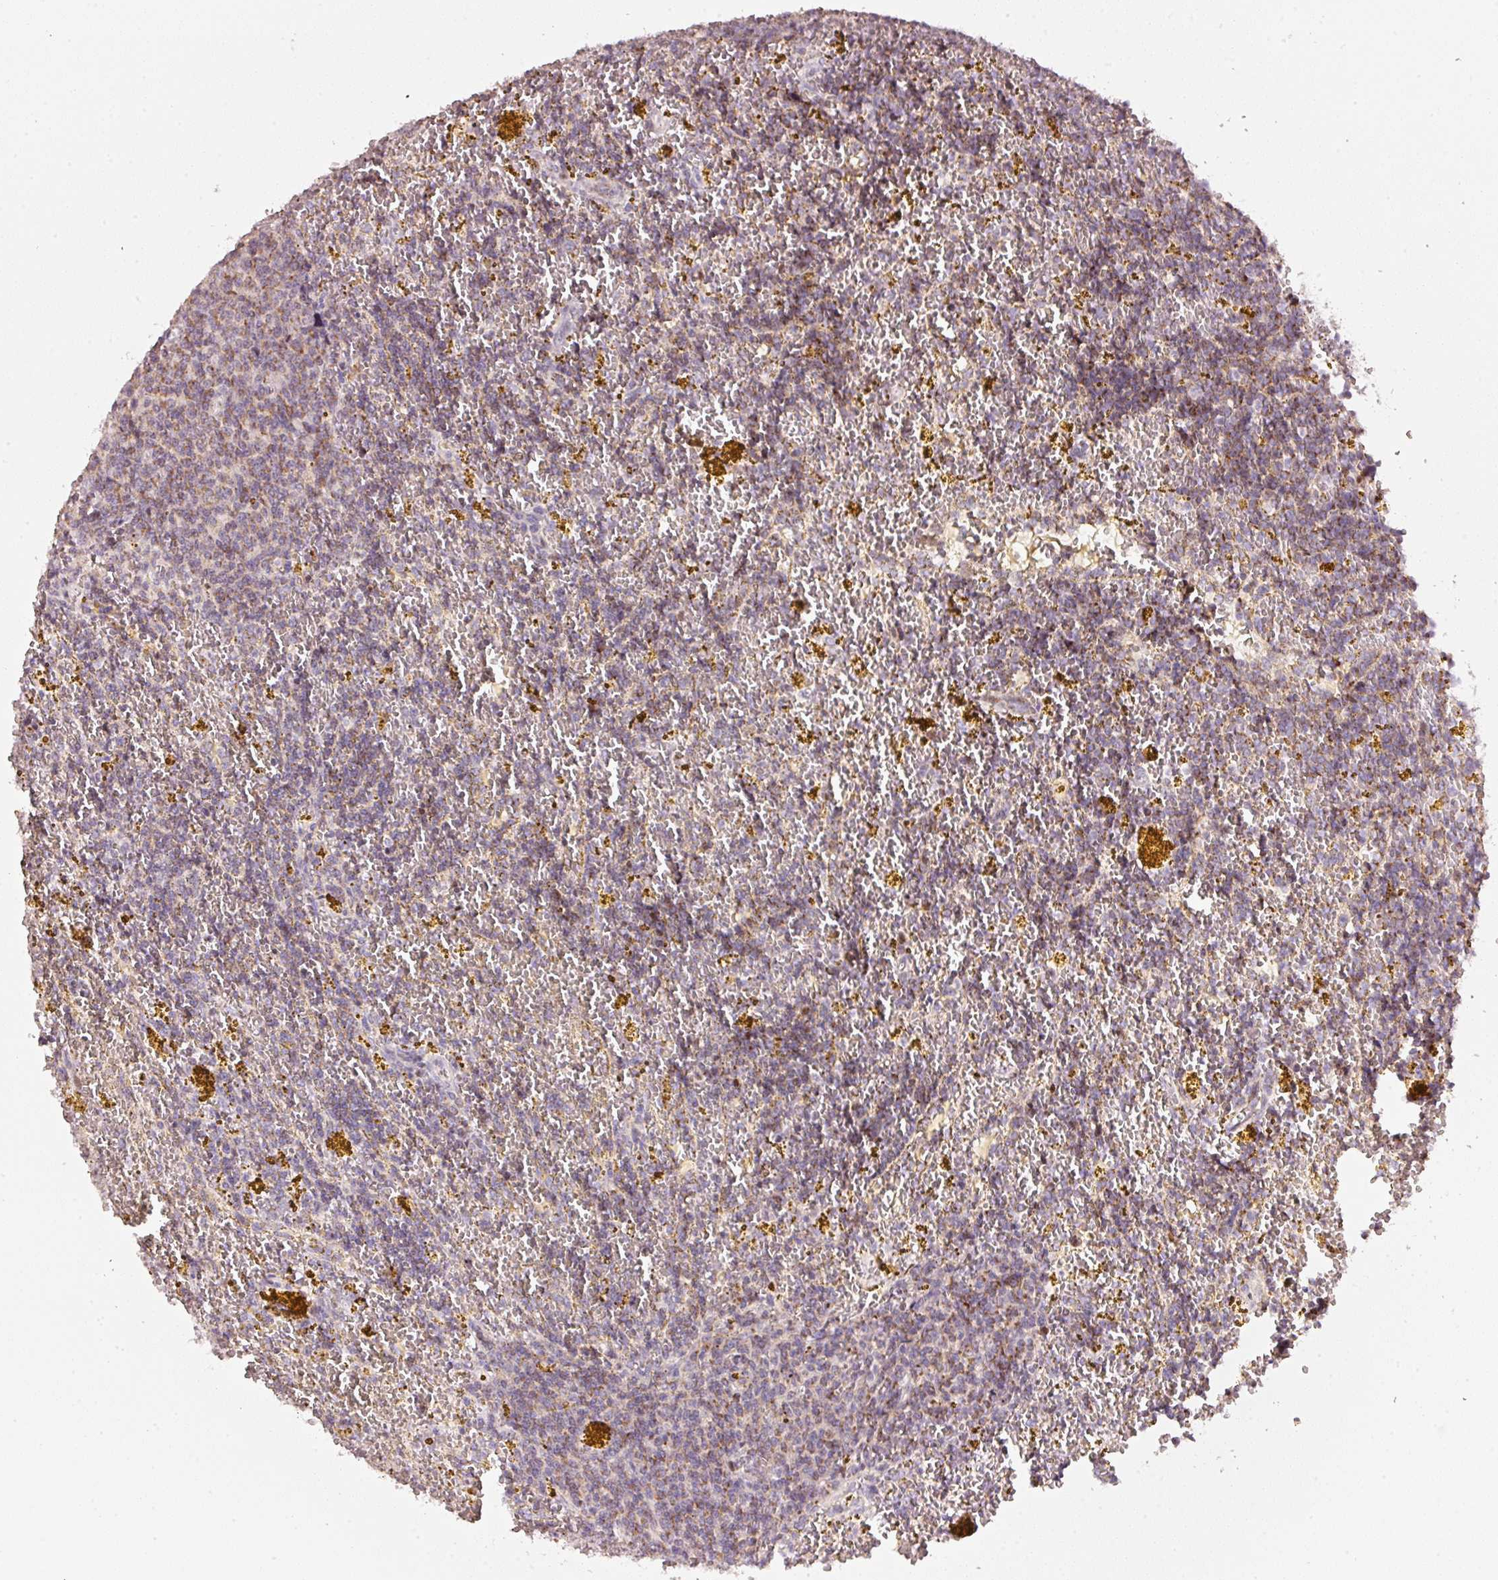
{"staining": {"intensity": "negative", "quantity": "none", "location": "none"}, "tissue": "lymphoma", "cell_type": "Tumor cells", "image_type": "cancer", "snomed": [{"axis": "morphology", "description": "Malignant lymphoma, non-Hodgkin's type, Low grade"}, {"axis": "topography", "description": "Spleen"}, {"axis": "topography", "description": "Lymph node"}], "caption": "A high-resolution micrograph shows immunohistochemistry staining of lymphoma, which displays no significant staining in tumor cells. (DAB (3,3'-diaminobenzidine) immunohistochemistry with hematoxylin counter stain).", "gene": "TOB2", "patient": {"sex": "female", "age": 66}}